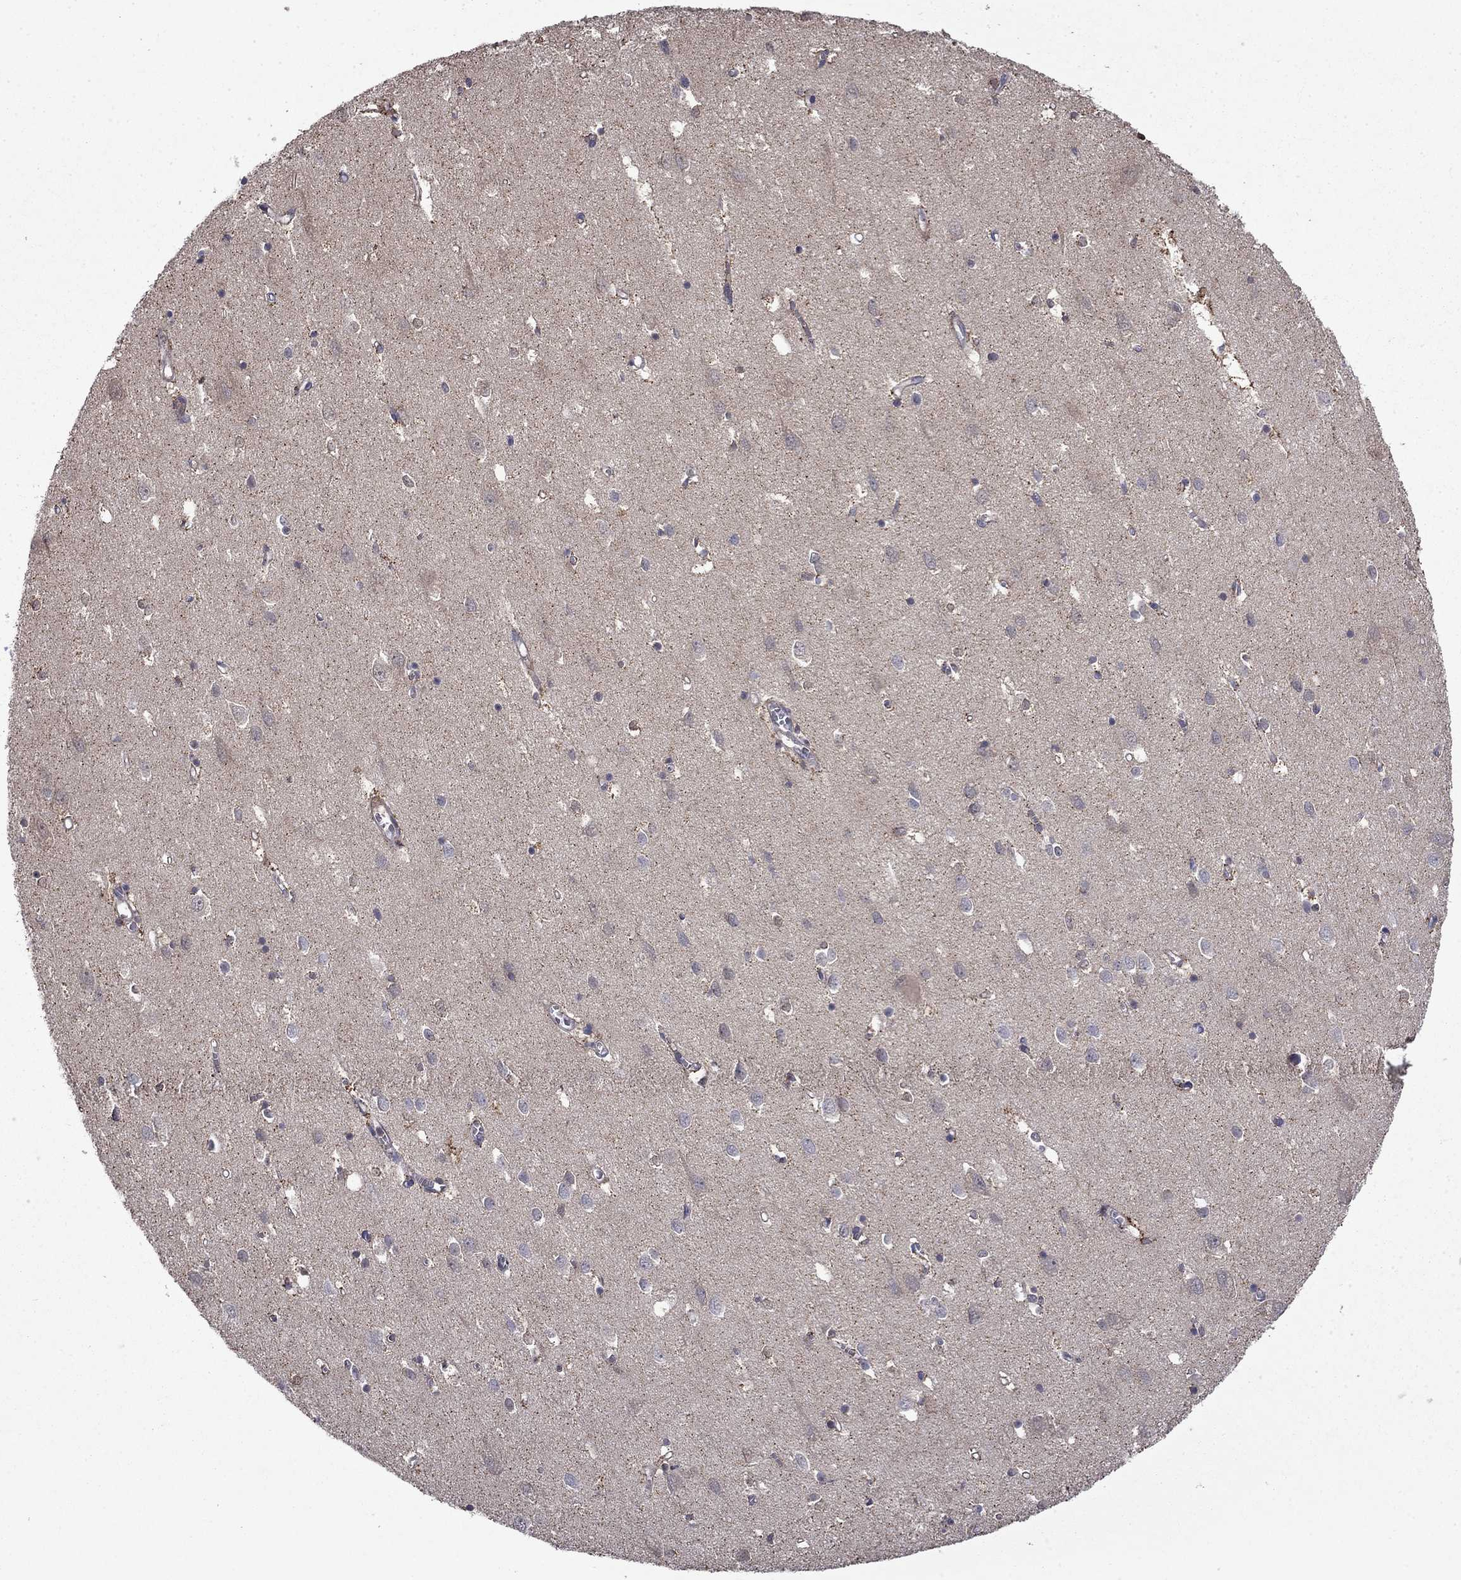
{"staining": {"intensity": "negative", "quantity": "none", "location": "none"}, "tissue": "cerebral cortex", "cell_type": "Endothelial cells", "image_type": "normal", "snomed": [{"axis": "morphology", "description": "Normal tissue, NOS"}, {"axis": "topography", "description": "Cerebral cortex"}], "caption": "High power microscopy histopathology image of an IHC histopathology image of unremarkable cerebral cortex, revealing no significant expression in endothelial cells.", "gene": "TPMT", "patient": {"sex": "male", "age": 70}}